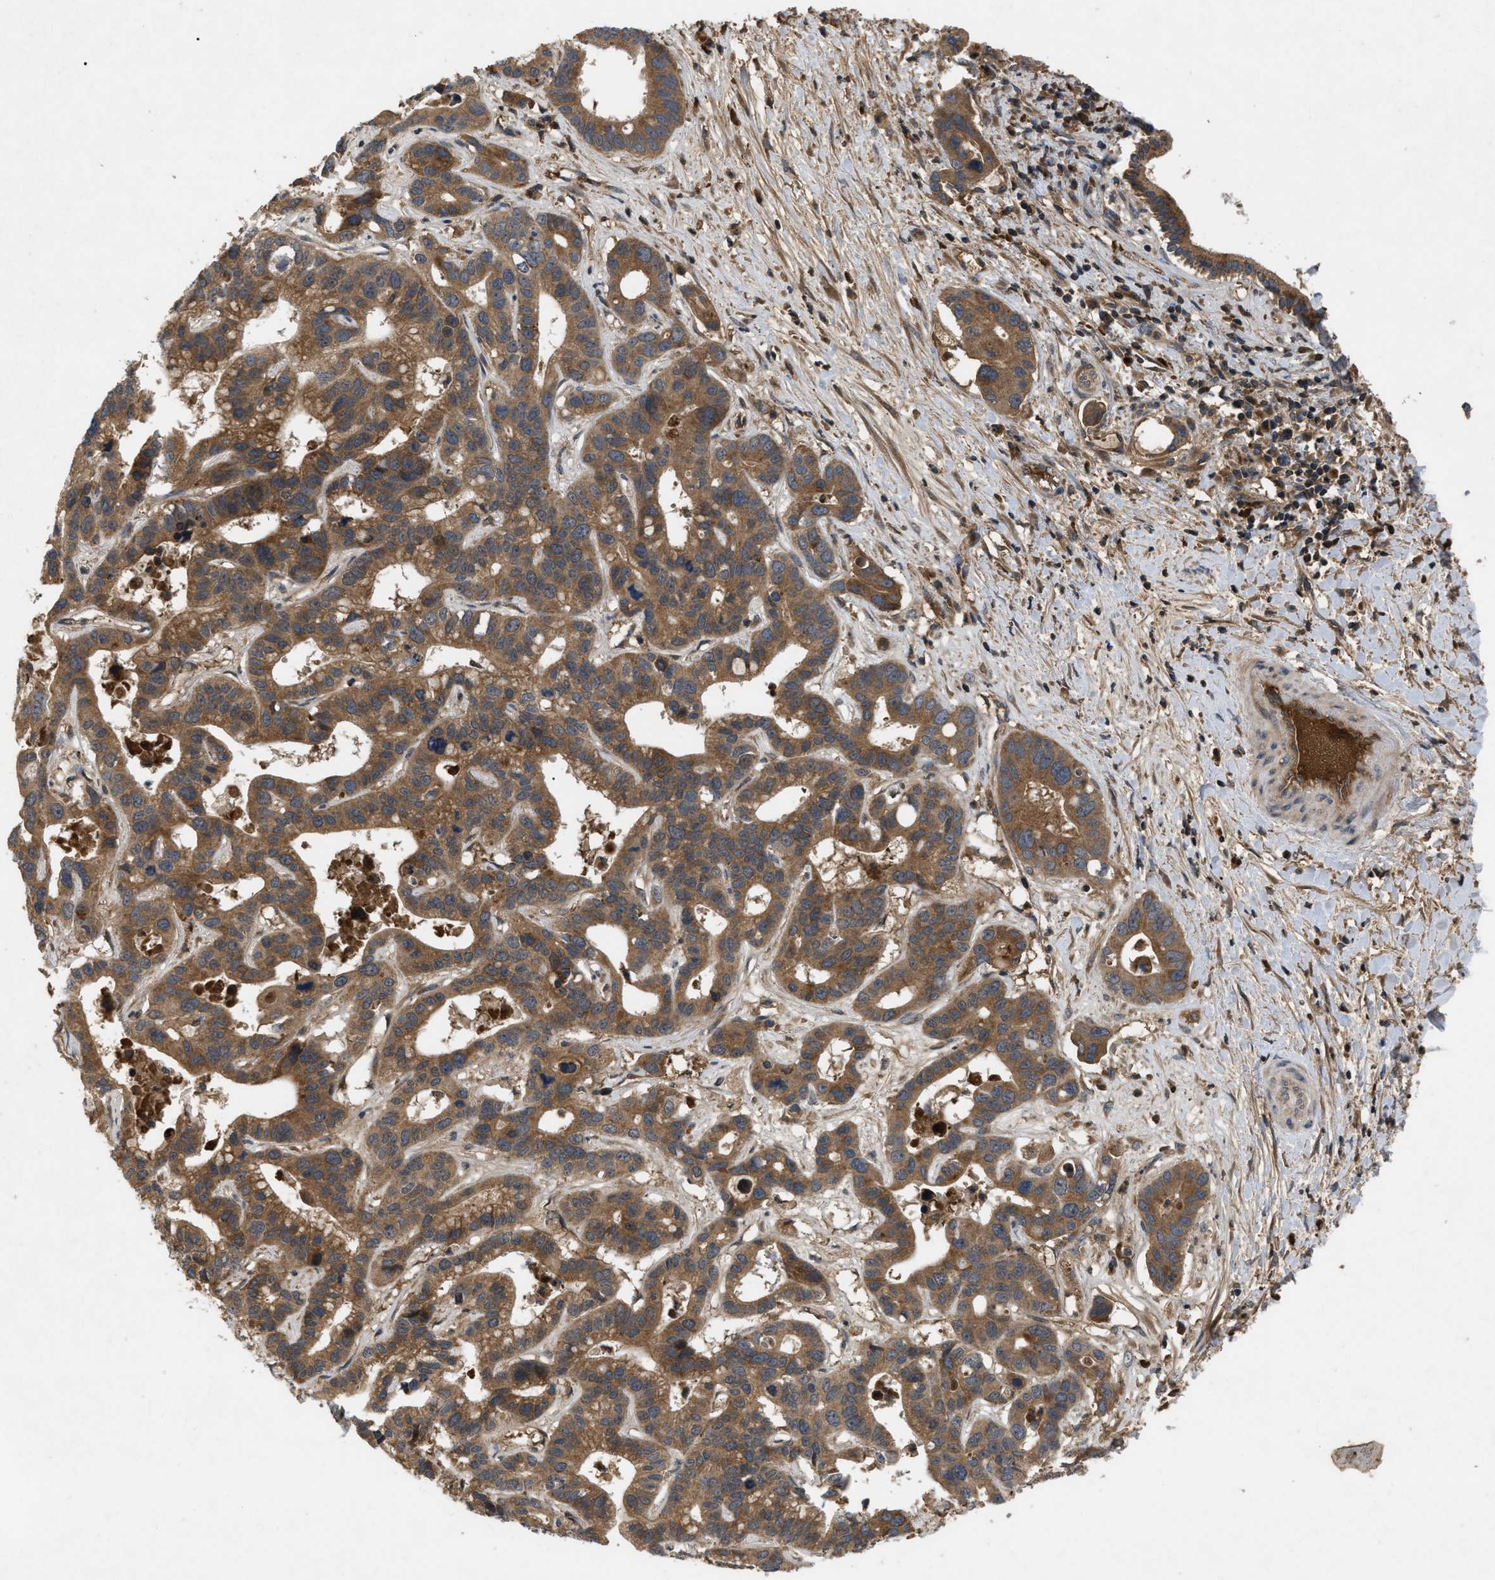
{"staining": {"intensity": "moderate", "quantity": ">75%", "location": "cytoplasmic/membranous"}, "tissue": "liver cancer", "cell_type": "Tumor cells", "image_type": "cancer", "snomed": [{"axis": "morphology", "description": "Cholangiocarcinoma"}, {"axis": "topography", "description": "Liver"}], "caption": "Moderate cytoplasmic/membranous protein expression is present in about >75% of tumor cells in liver cancer (cholangiocarcinoma).", "gene": "RAB2A", "patient": {"sex": "female", "age": 65}}